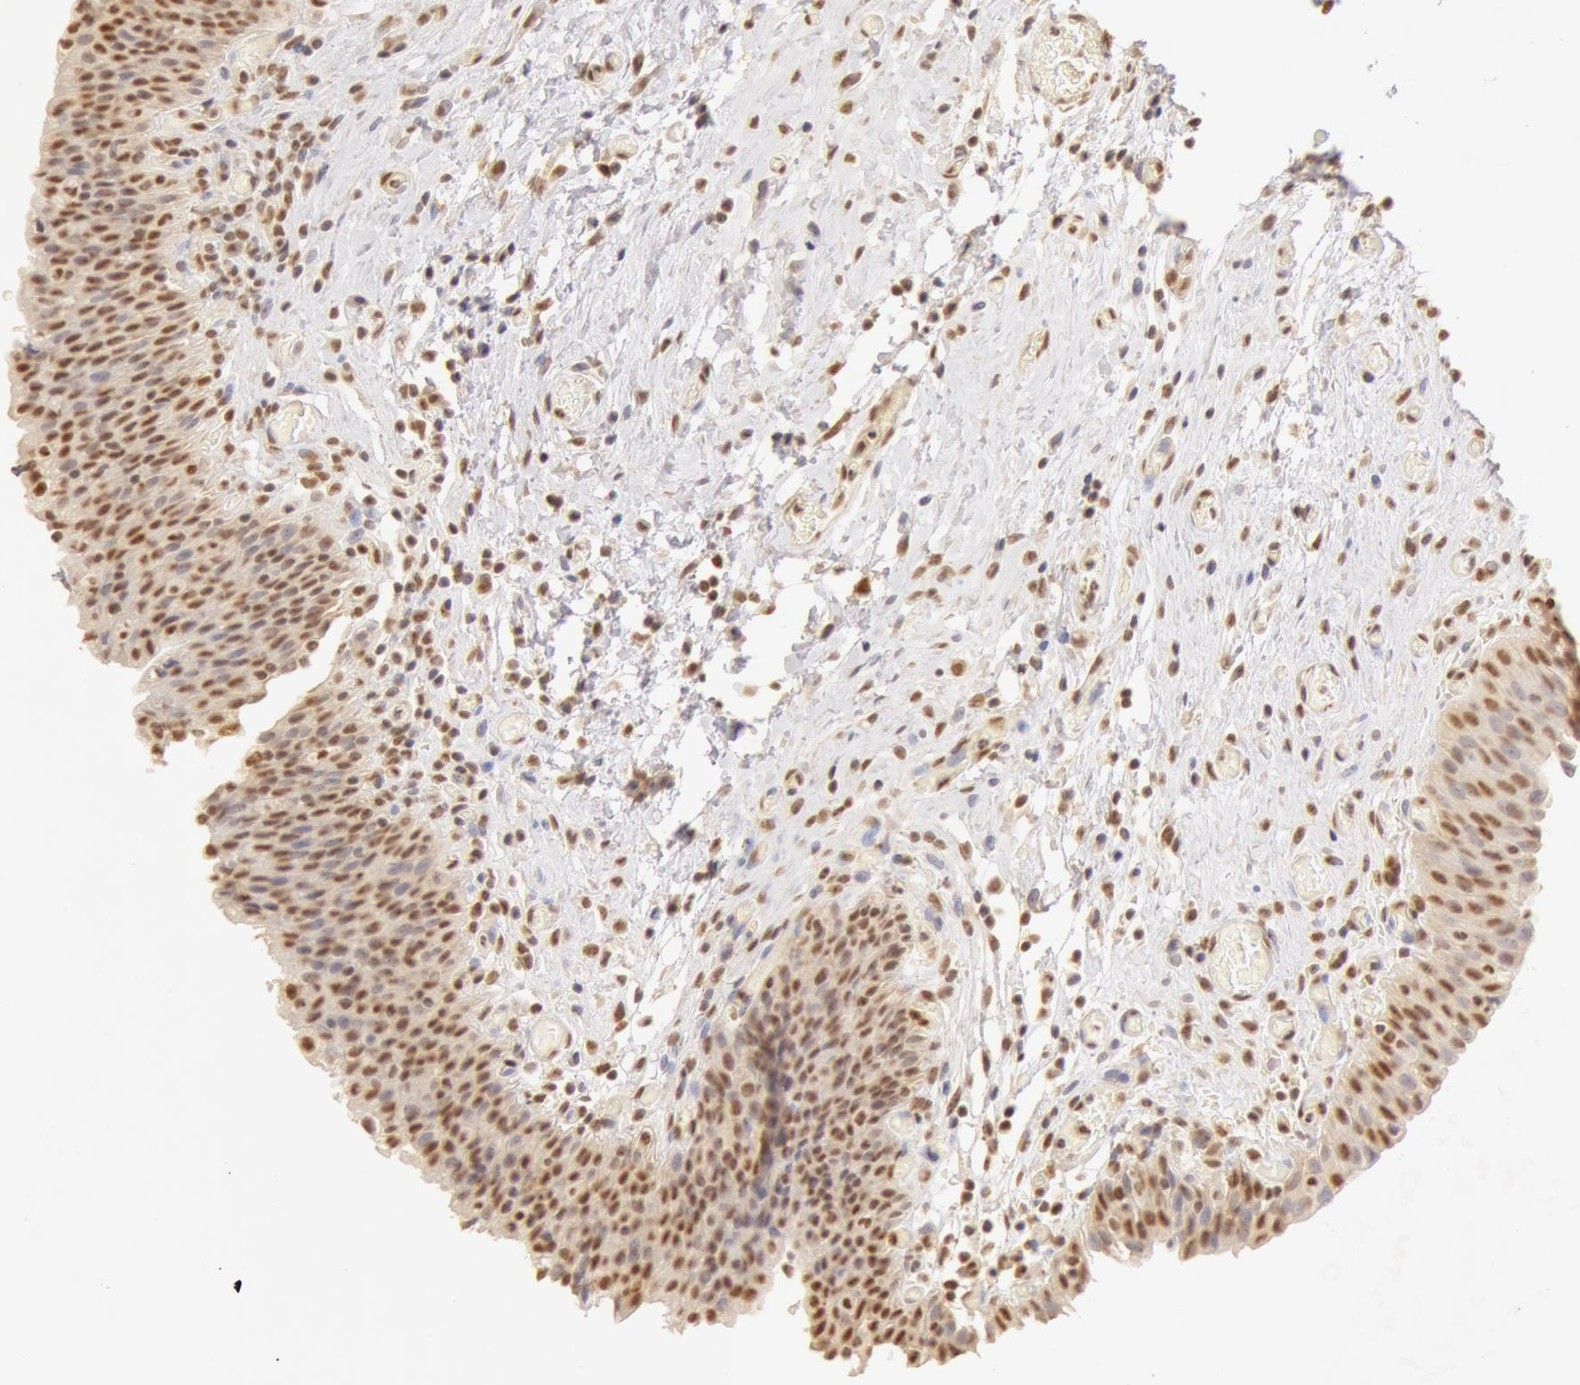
{"staining": {"intensity": "moderate", "quantity": ">75%", "location": "cytoplasmic/membranous,nuclear"}, "tissue": "urinary bladder", "cell_type": "Urothelial cells", "image_type": "normal", "snomed": [{"axis": "morphology", "description": "Normal tissue, NOS"}, {"axis": "topography", "description": "Urinary bladder"}], "caption": "DAB (3,3'-diaminobenzidine) immunohistochemical staining of unremarkable human urinary bladder demonstrates moderate cytoplasmic/membranous,nuclear protein staining in approximately >75% of urothelial cells.", "gene": "SNRNP70", "patient": {"sex": "male", "age": 51}}